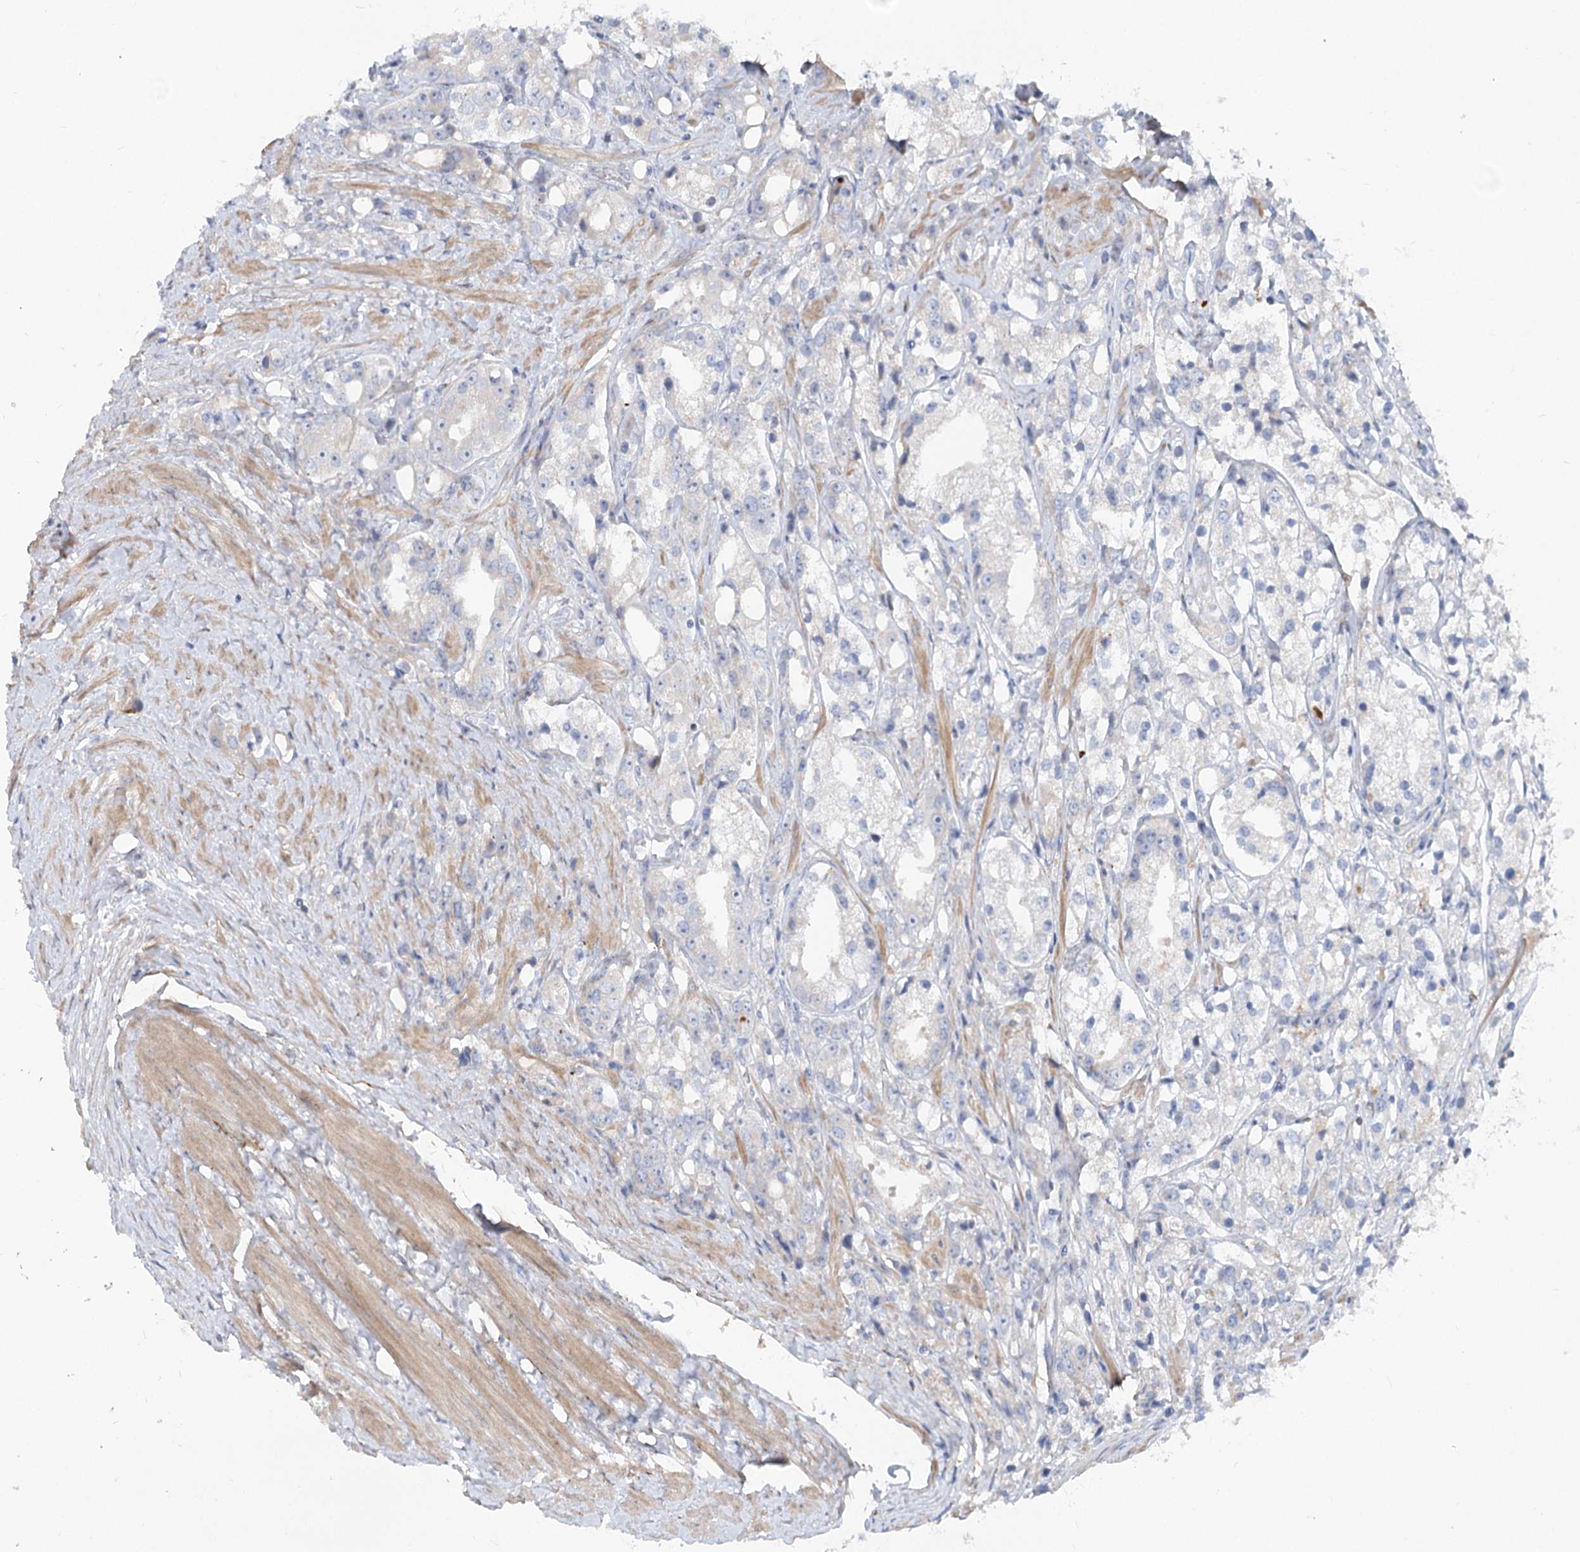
{"staining": {"intensity": "negative", "quantity": "none", "location": "none"}, "tissue": "prostate cancer", "cell_type": "Tumor cells", "image_type": "cancer", "snomed": [{"axis": "morphology", "description": "Adenocarcinoma, NOS"}, {"axis": "topography", "description": "Prostate"}], "caption": "High magnification brightfield microscopy of prostate adenocarcinoma stained with DAB (brown) and counterstained with hematoxylin (blue): tumor cells show no significant expression.", "gene": "FGF19", "patient": {"sex": "male", "age": 79}}